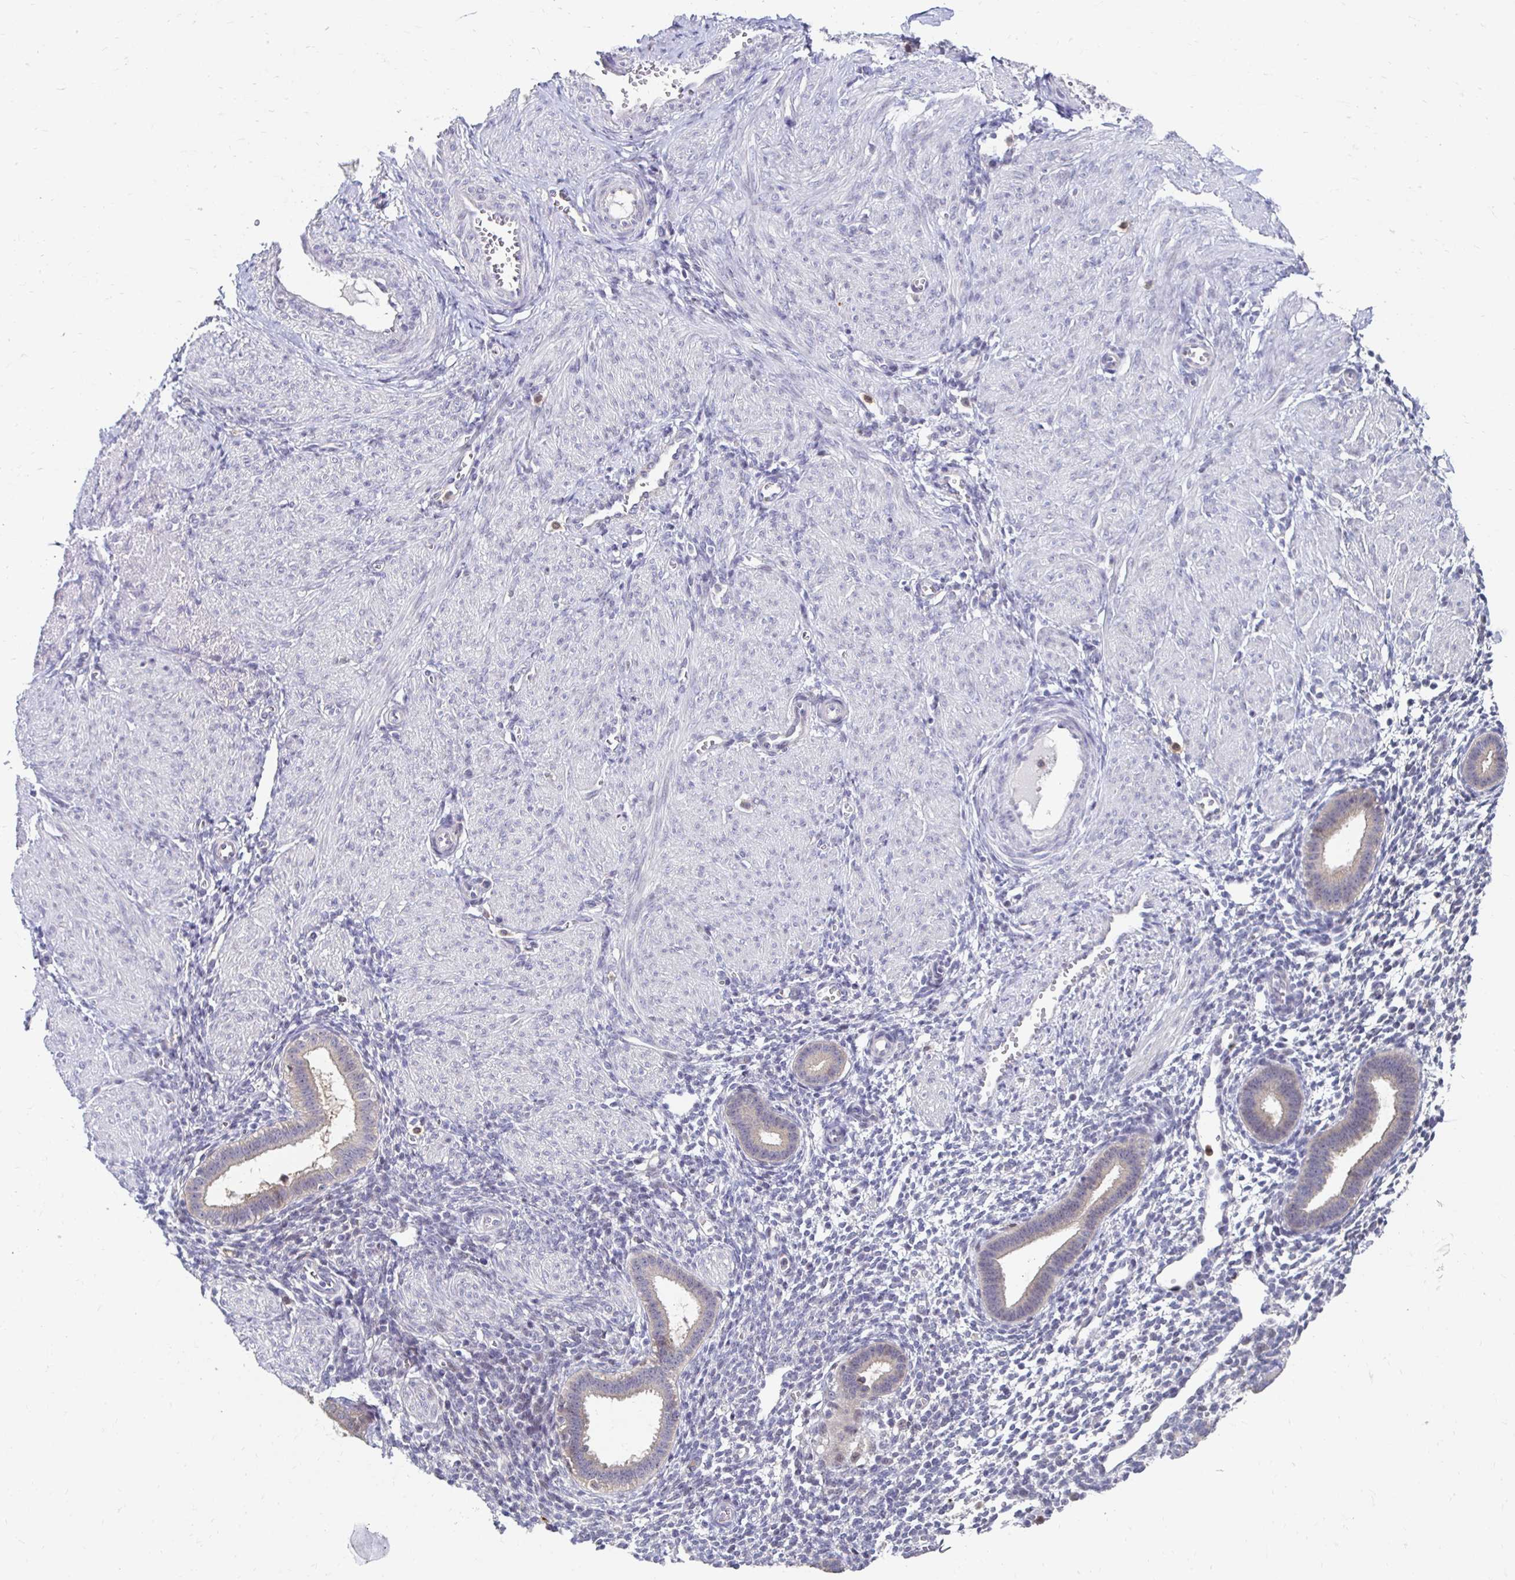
{"staining": {"intensity": "negative", "quantity": "none", "location": "none"}, "tissue": "endometrium", "cell_type": "Cells in endometrial stroma", "image_type": "normal", "snomed": [{"axis": "morphology", "description": "Normal tissue, NOS"}, {"axis": "topography", "description": "Endometrium"}], "caption": "The photomicrograph demonstrates no staining of cells in endometrial stroma in normal endometrium. (Stains: DAB (3,3'-diaminobenzidine) IHC with hematoxylin counter stain, Microscopy: brightfield microscopy at high magnification).", "gene": "PADI2", "patient": {"sex": "female", "age": 36}}